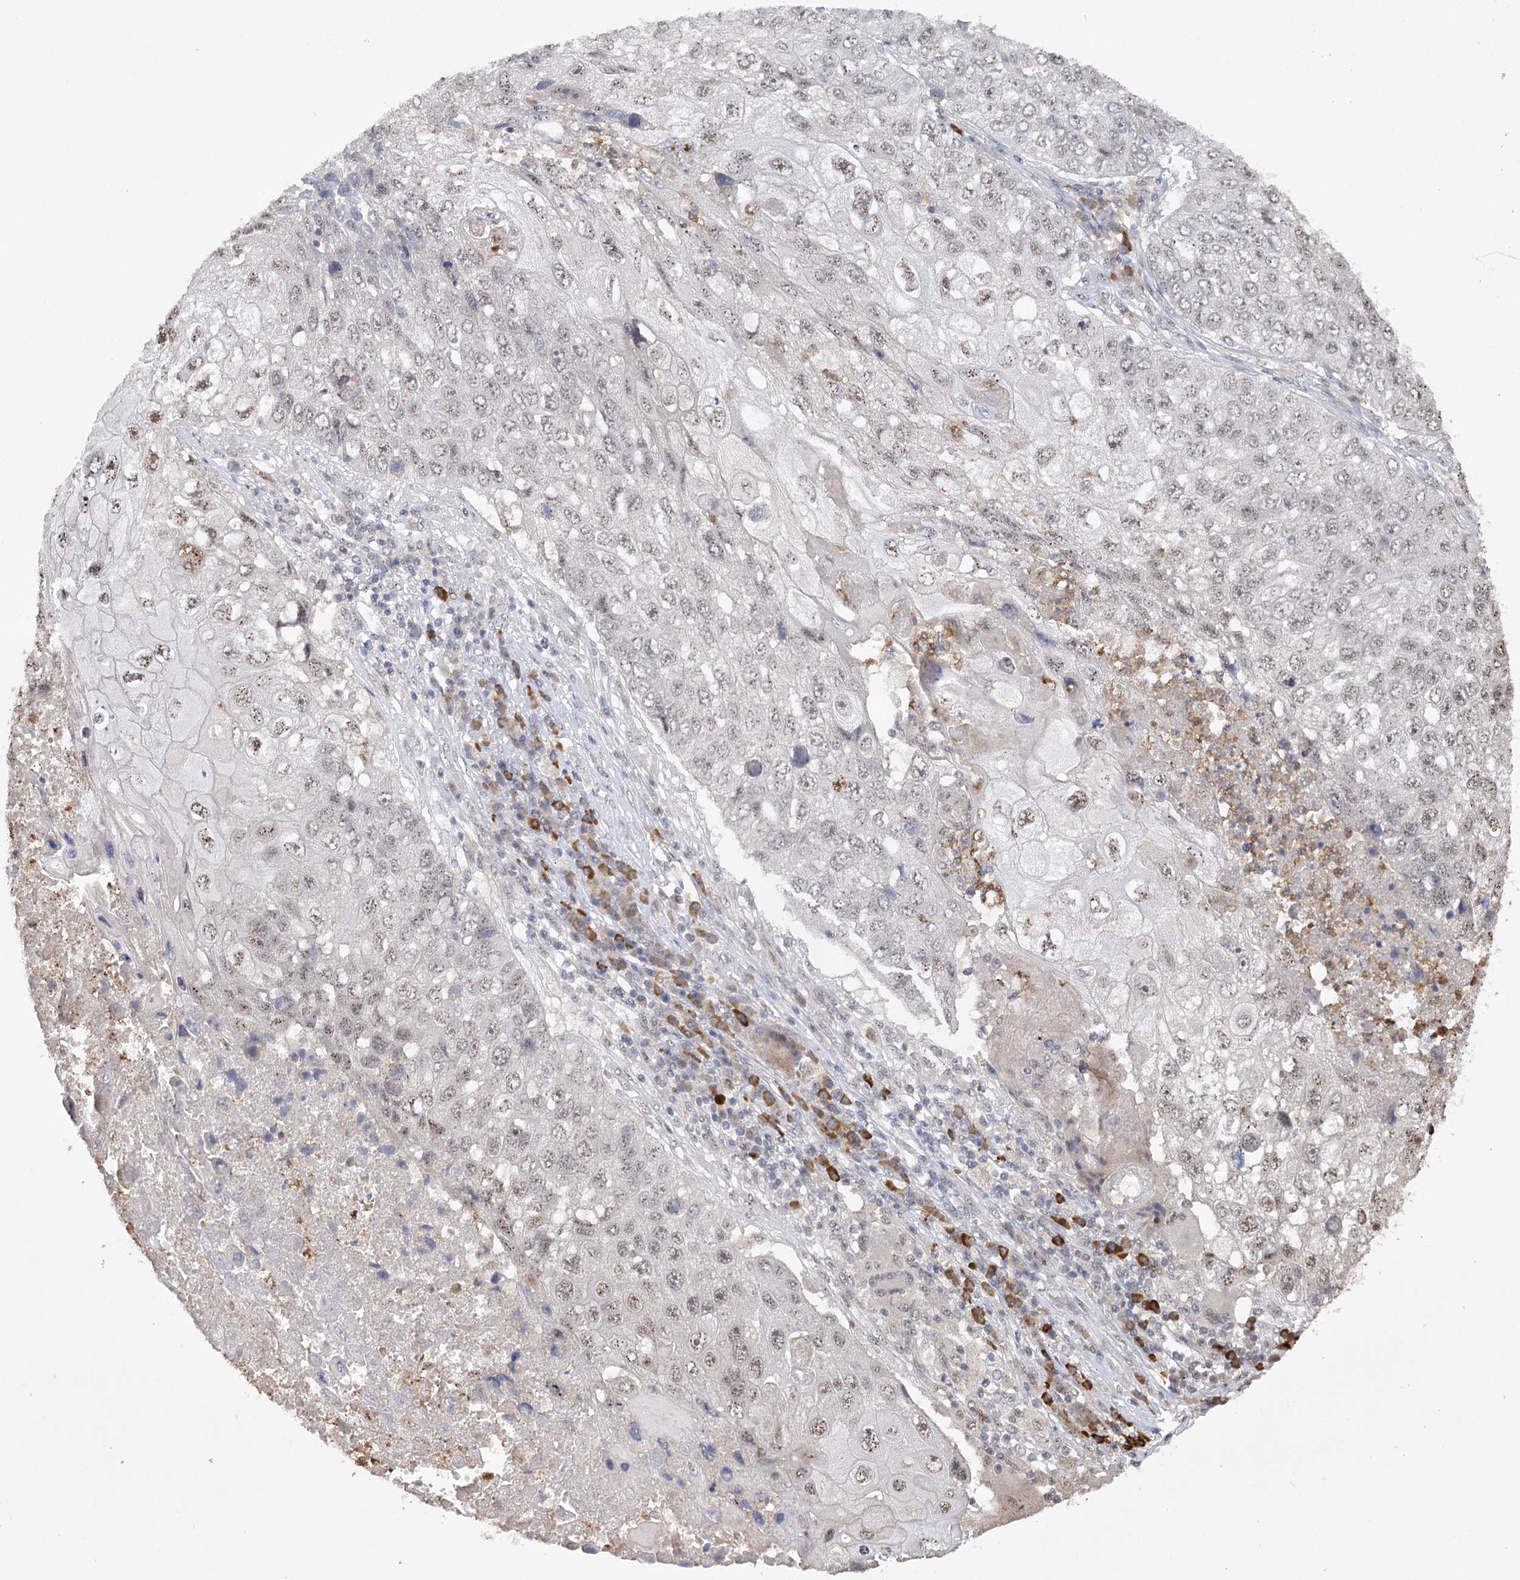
{"staining": {"intensity": "weak", "quantity": ">75%", "location": "nuclear"}, "tissue": "lung cancer", "cell_type": "Tumor cells", "image_type": "cancer", "snomed": [{"axis": "morphology", "description": "Squamous cell carcinoma, NOS"}, {"axis": "topography", "description": "Lung"}], "caption": "The micrograph reveals staining of lung squamous cell carcinoma, revealing weak nuclear protein positivity (brown color) within tumor cells.", "gene": "PYROXD1", "patient": {"sex": "male", "age": 61}}